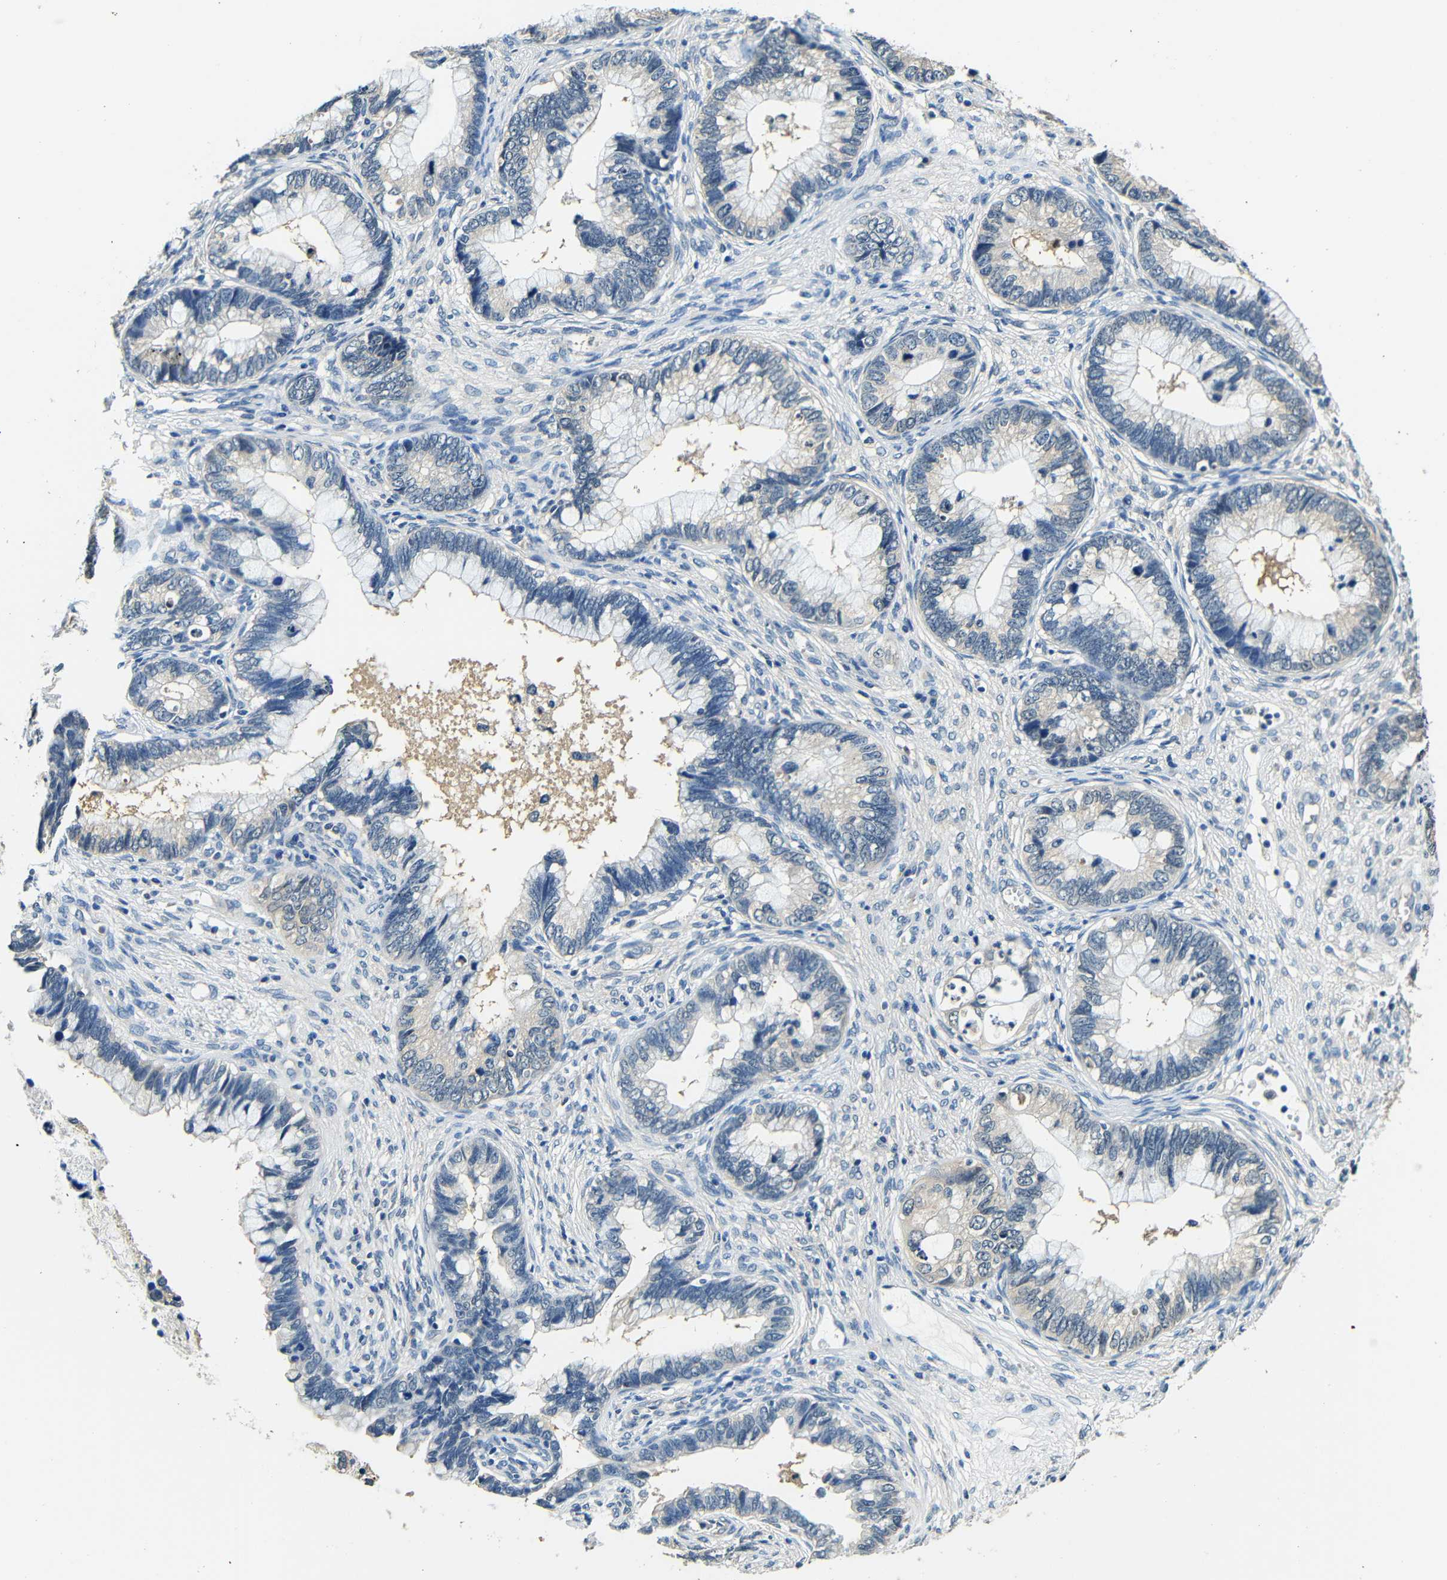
{"staining": {"intensity": "negative", "quantity": "none", "location": "none"}, "tissue": "cervical cancer", "cell_type": "Tumor cells", "image_type": "cancer", "snomed": [{"axis": "morphology", "description": "Adenocarcinoma, NOS"}, {"axis": "topography", "description": "Cervix"}], "caption": "IHC micrograph of cervical cancer stained for a protein (brown), which displays no positivity in tumor cells.", "gene": "ADAP1", "patient": {"sex": "female", "age": 44}}